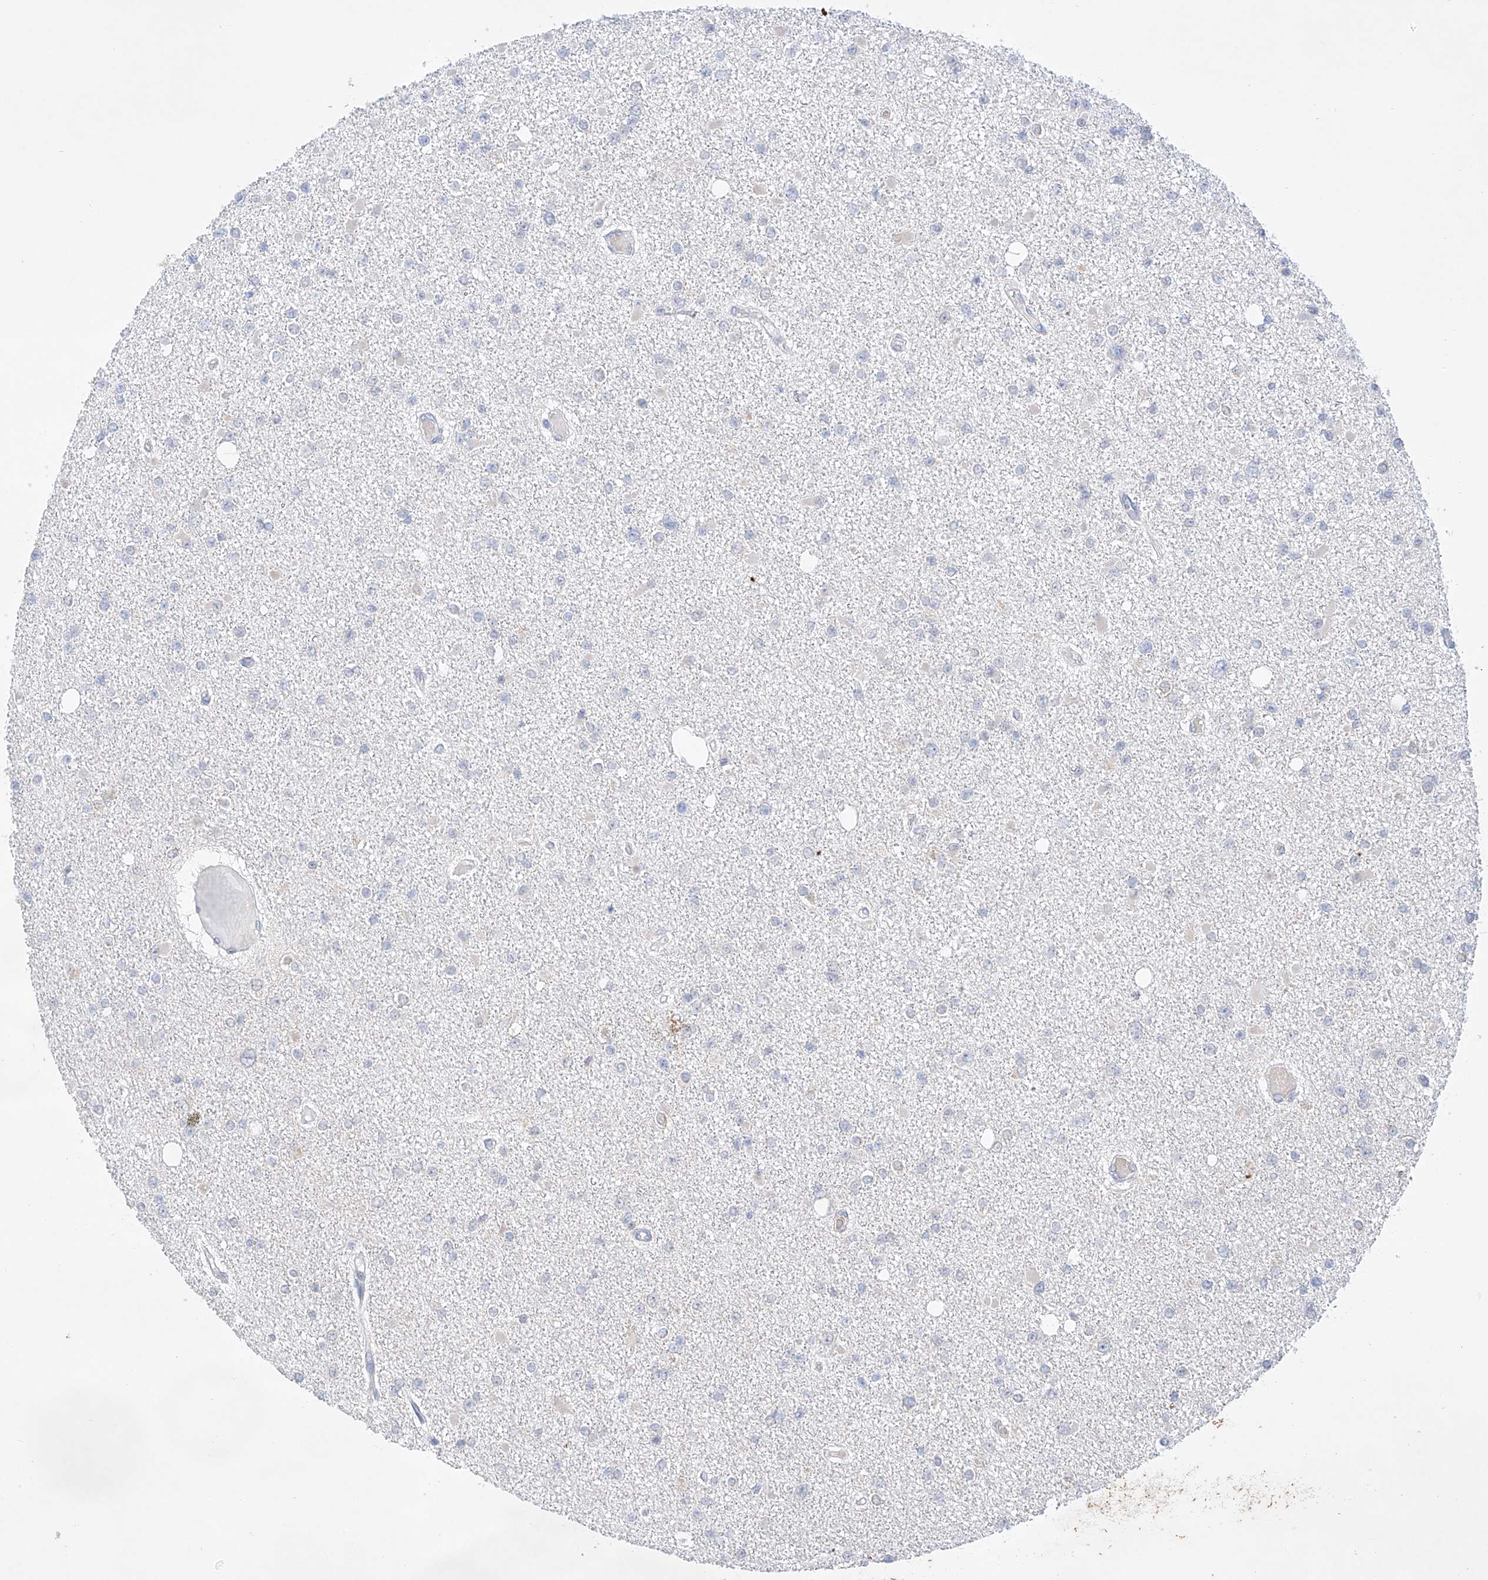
{"staining": {"intensity": "negative", "quantity": "none", "location": "none"}, "tissue": "glioma", "cell_type": "Tumor cells", "image_type": "cancer", "snomed": [{"axis": "morphology", "description": "Glioma, malignant, Low grade"}, {"axis": "topography", "description": "Brain"}], "caption": "Histopathology image shows no significant protein positivity in tumor cells of glioma.", "gene": "ZNF124", "patient": {"sex": "female", "age": 22}}